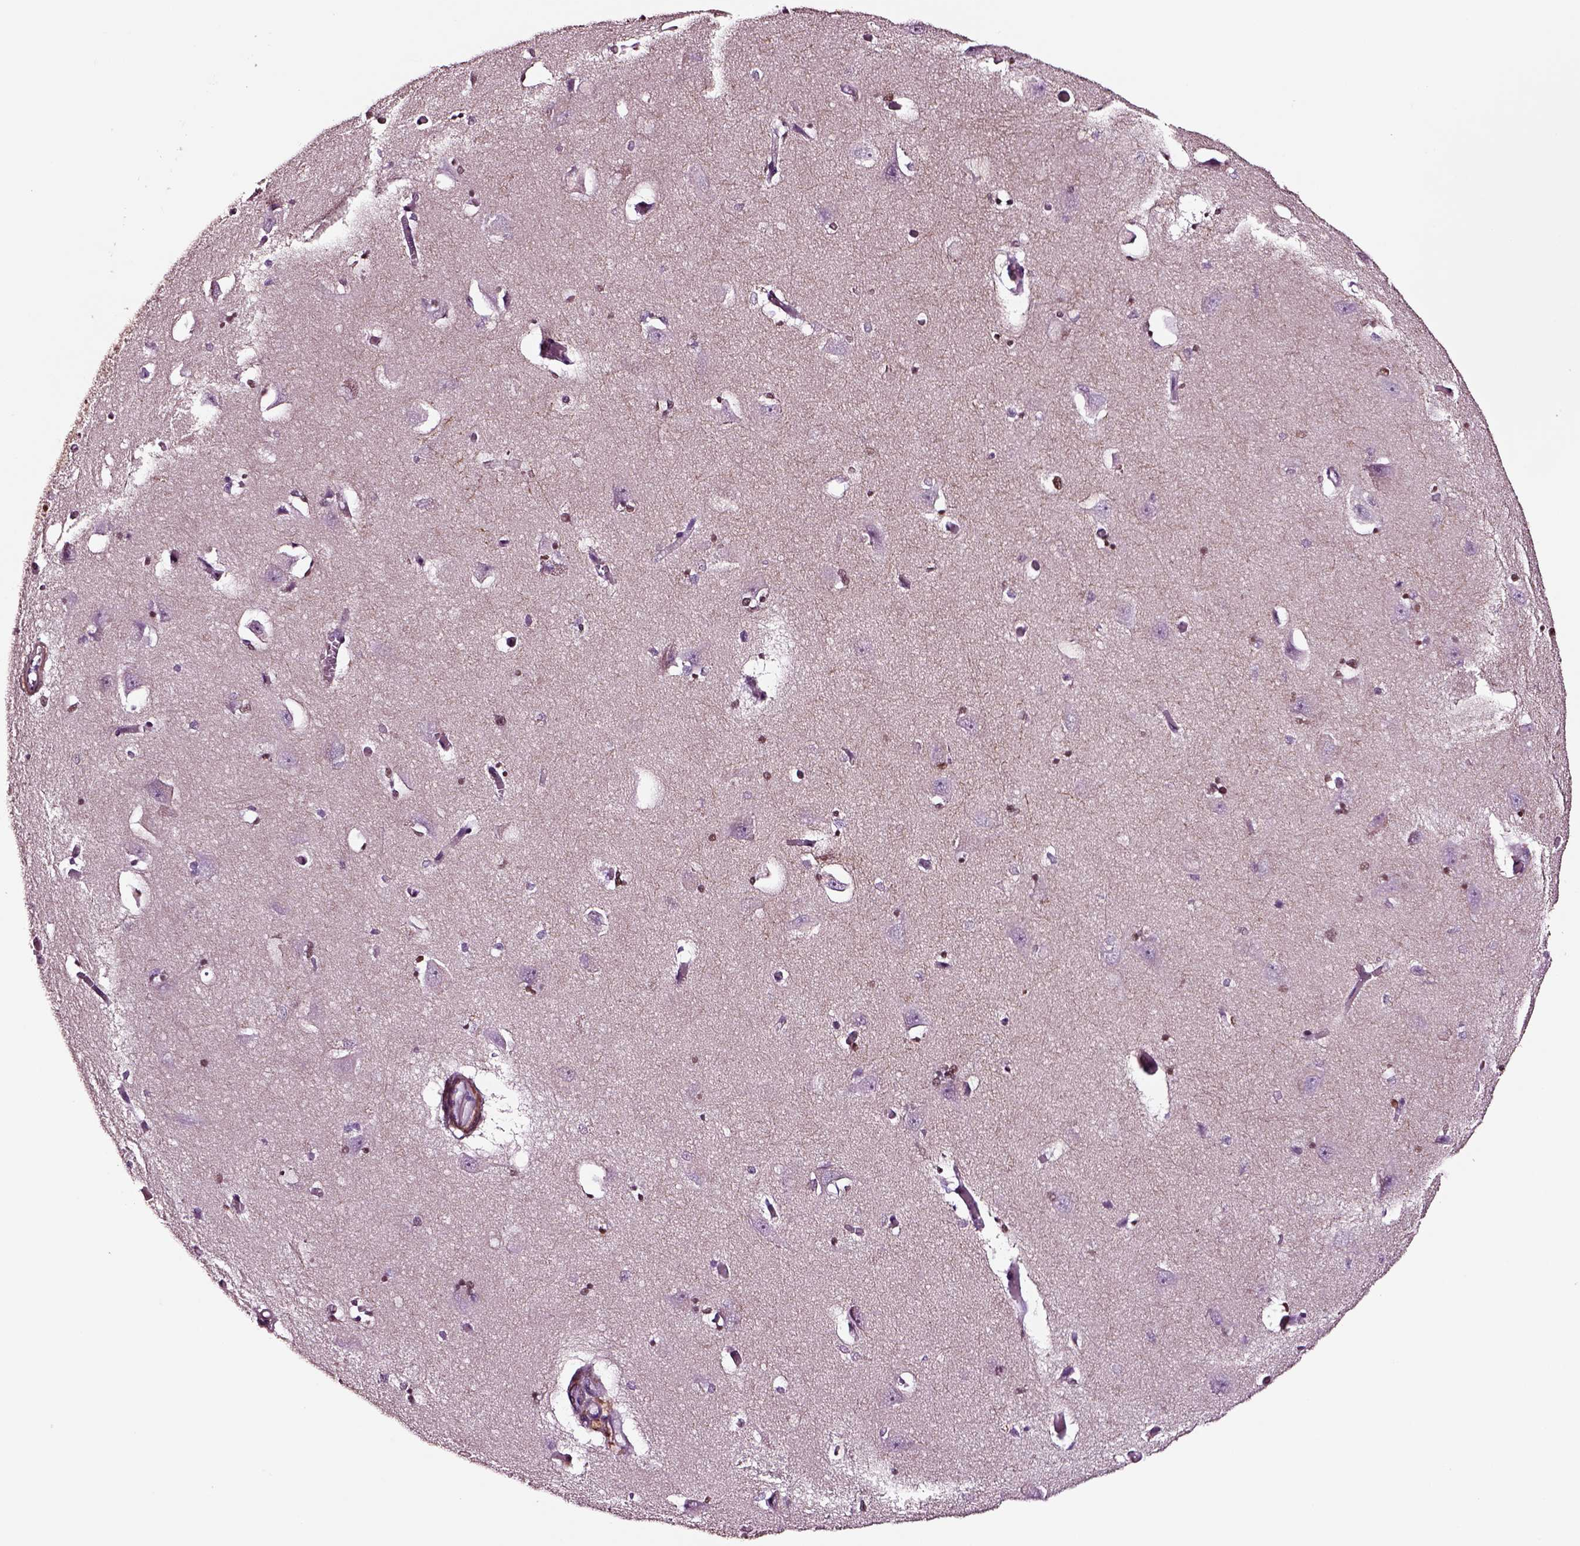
{"staining": {"intensity": "strong", "quantity": "25%-75%", "location": "nuclear"}, "tissue": "caudate", "cell_type": "Glial cells", "image_type": "normal", "snomed": [{"axis": "morphology", "description": "Normal tissue, NOS"}, {"axis": "topography", "description": "Lateral ventricle wall"}, {"axis": "topography", "description": "Hippocampus"}], "caption": "About 25%-75% of glial cells in normal caudate display strong nuclear protein staining as visualized by brown immunohistochemical staining.", "gene": "SOX10", "patient": {"sex": "female", "age": 63}}